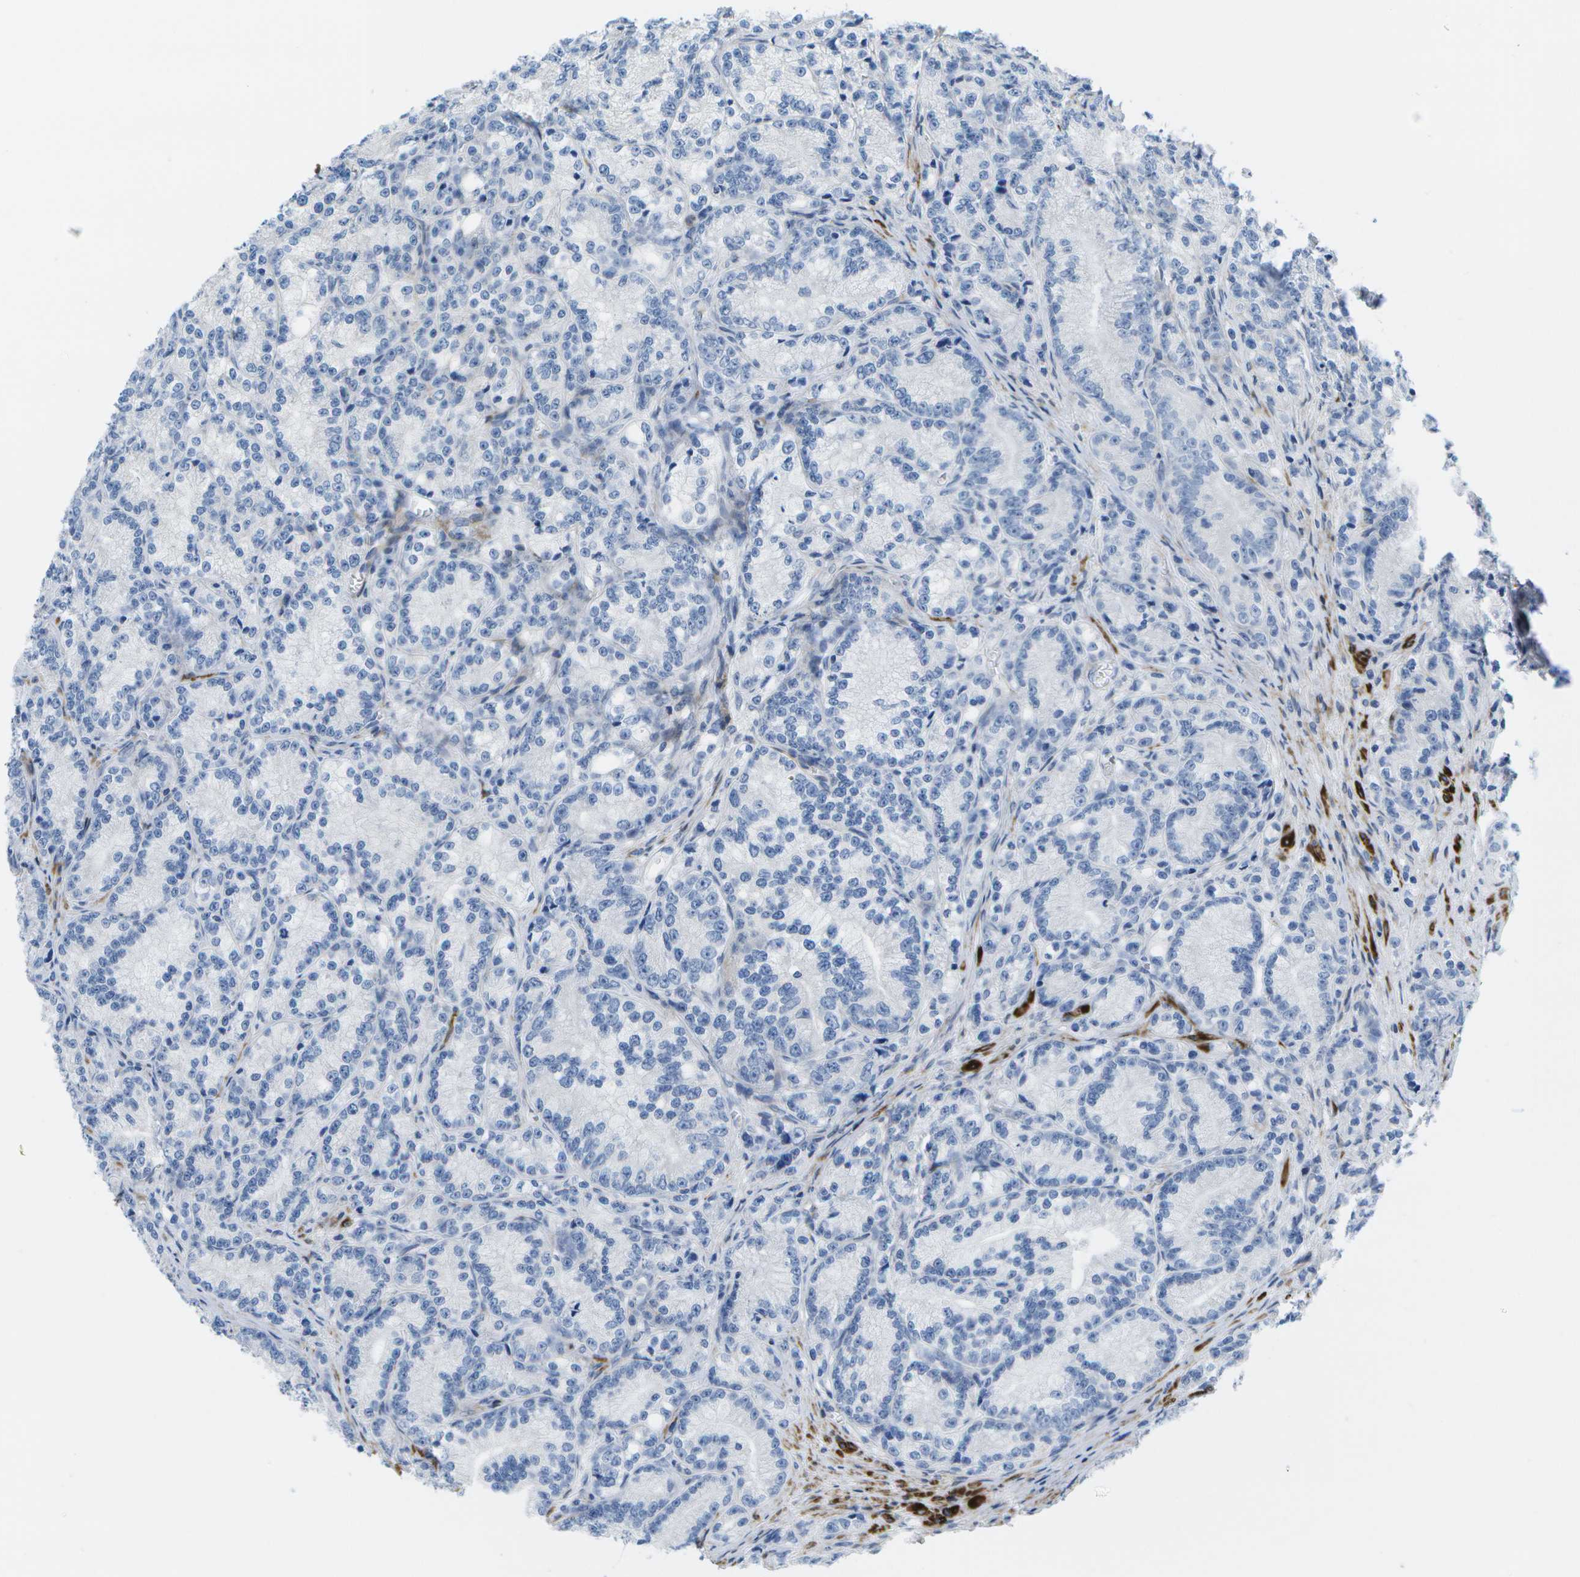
{"staining": {"intensity": "negative", "quantity": "none", "location": "none"}, "tissue": "prostate cancer", "cell_type": "Tumor cells", "image_type": "cancer", "snomed": [{"axis": "morphology", "description": "Adenocarcinoma, Low grade"}, {"axis": "topography", "description": "Prostate"}], "caption": "The micrograph displays no significant positivity in tumor cells of prostate low-grade adenocarcinoma. (Stains: DAB immunohistochemistry with hematoxylin counter stain, Microscopy: brightfield microscopy at high magnification).", "gene": "ADGRG6", "patient": {"sex": "male", "age": 89}}